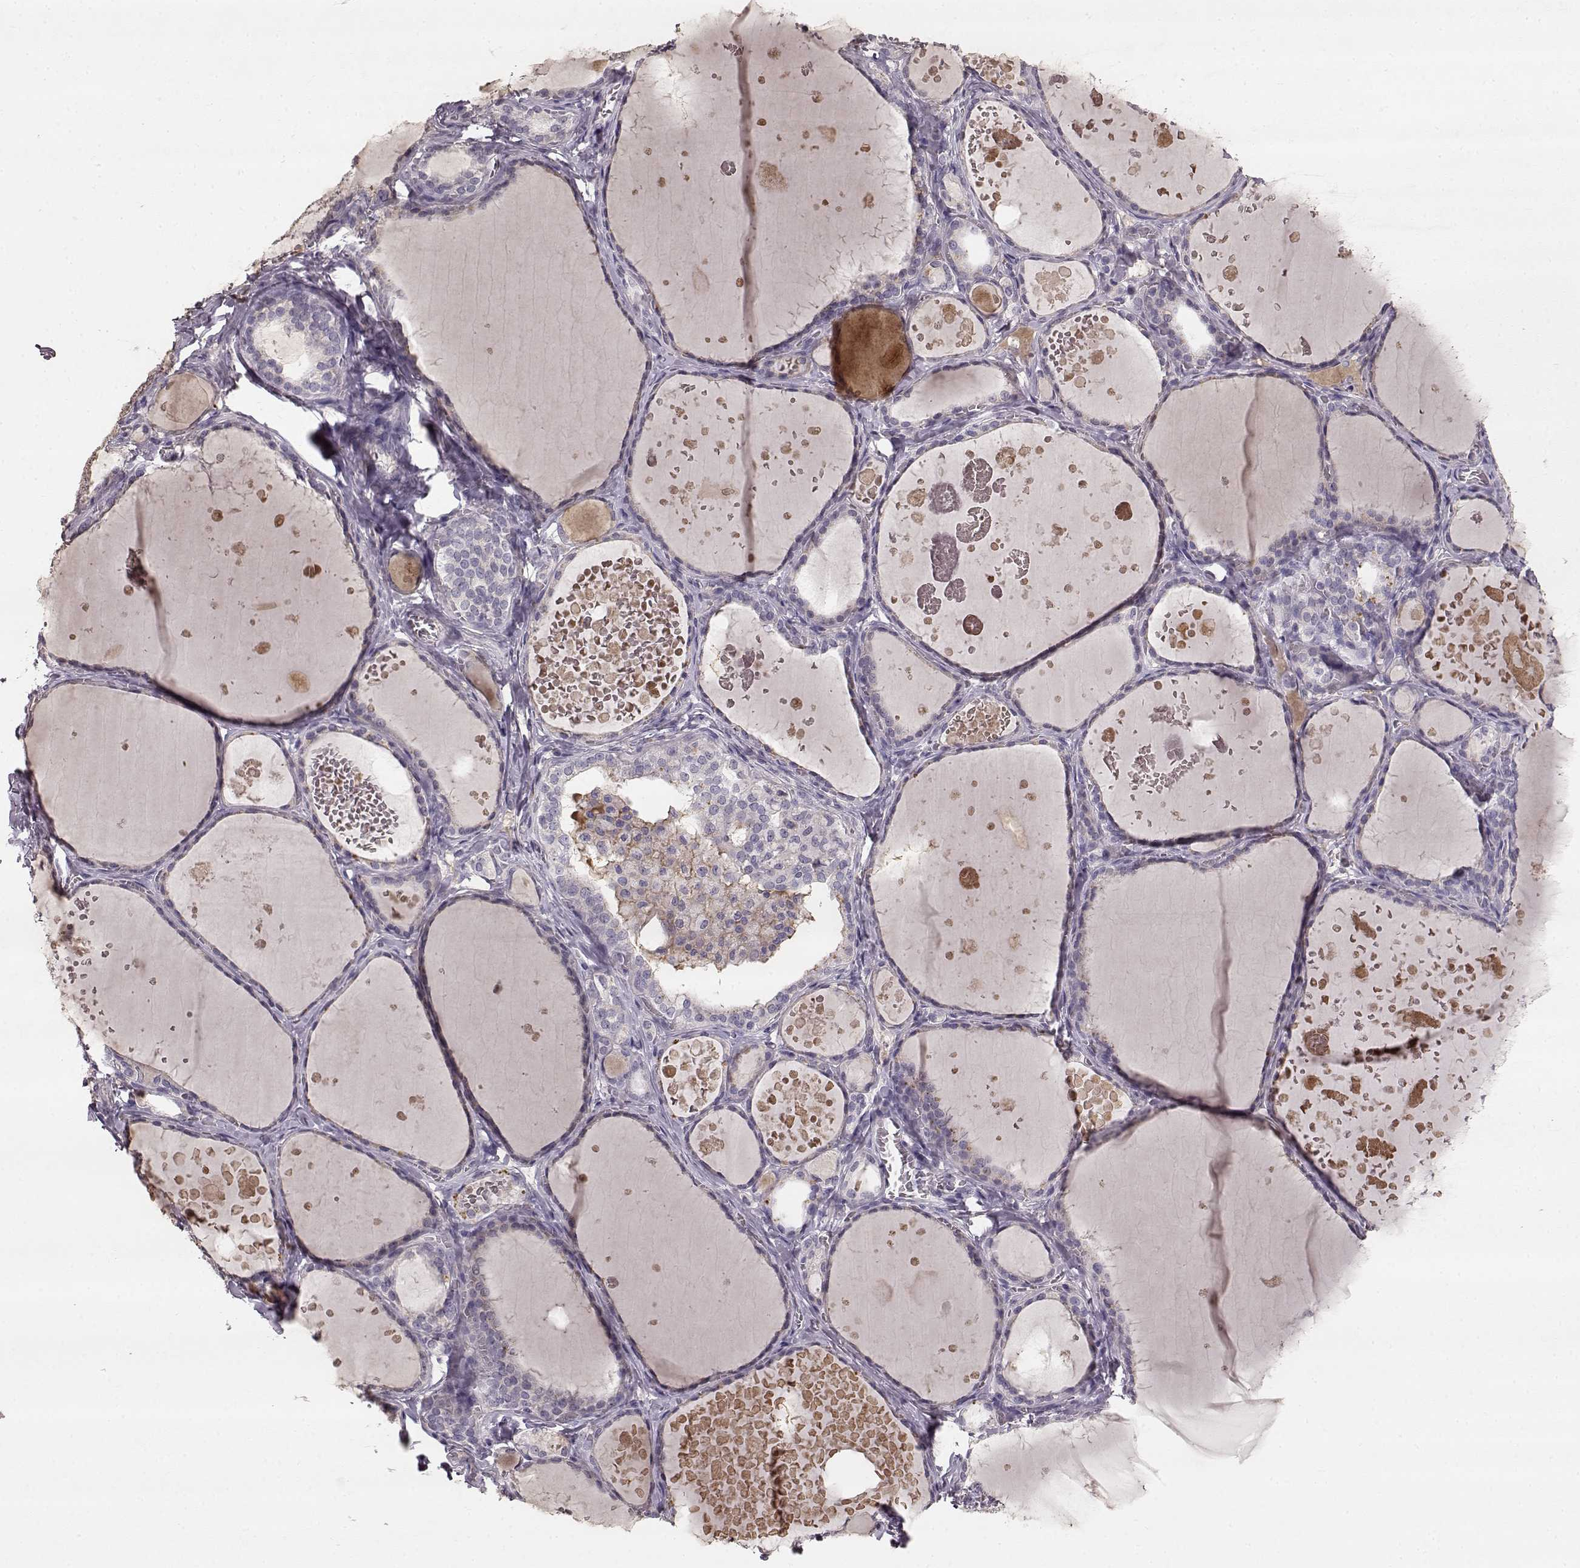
{"staining": {"intensity": "negative", "quantity": "none", "location": "none"}, "tissue": "thyroid gland", "cell_type": "Glandular cells", "image_type": "normal", "snomed": [{"axis": "morphology", "description": "Normal tissue, NOS"}, {"axis": "topography", "description": "Thyroid gland"}], "caption": "Glandular cells are negative for brown protein staining in normal thyroid gland. Brightfield microscopy of immunohistochemistry stained with DAB (3,3'-diaminobenzidine) (brown) and hematoxylin (blue), captured at high magnification.", "gene": "YJEFN3", "patient": {"sex": "female", "age": 56}}